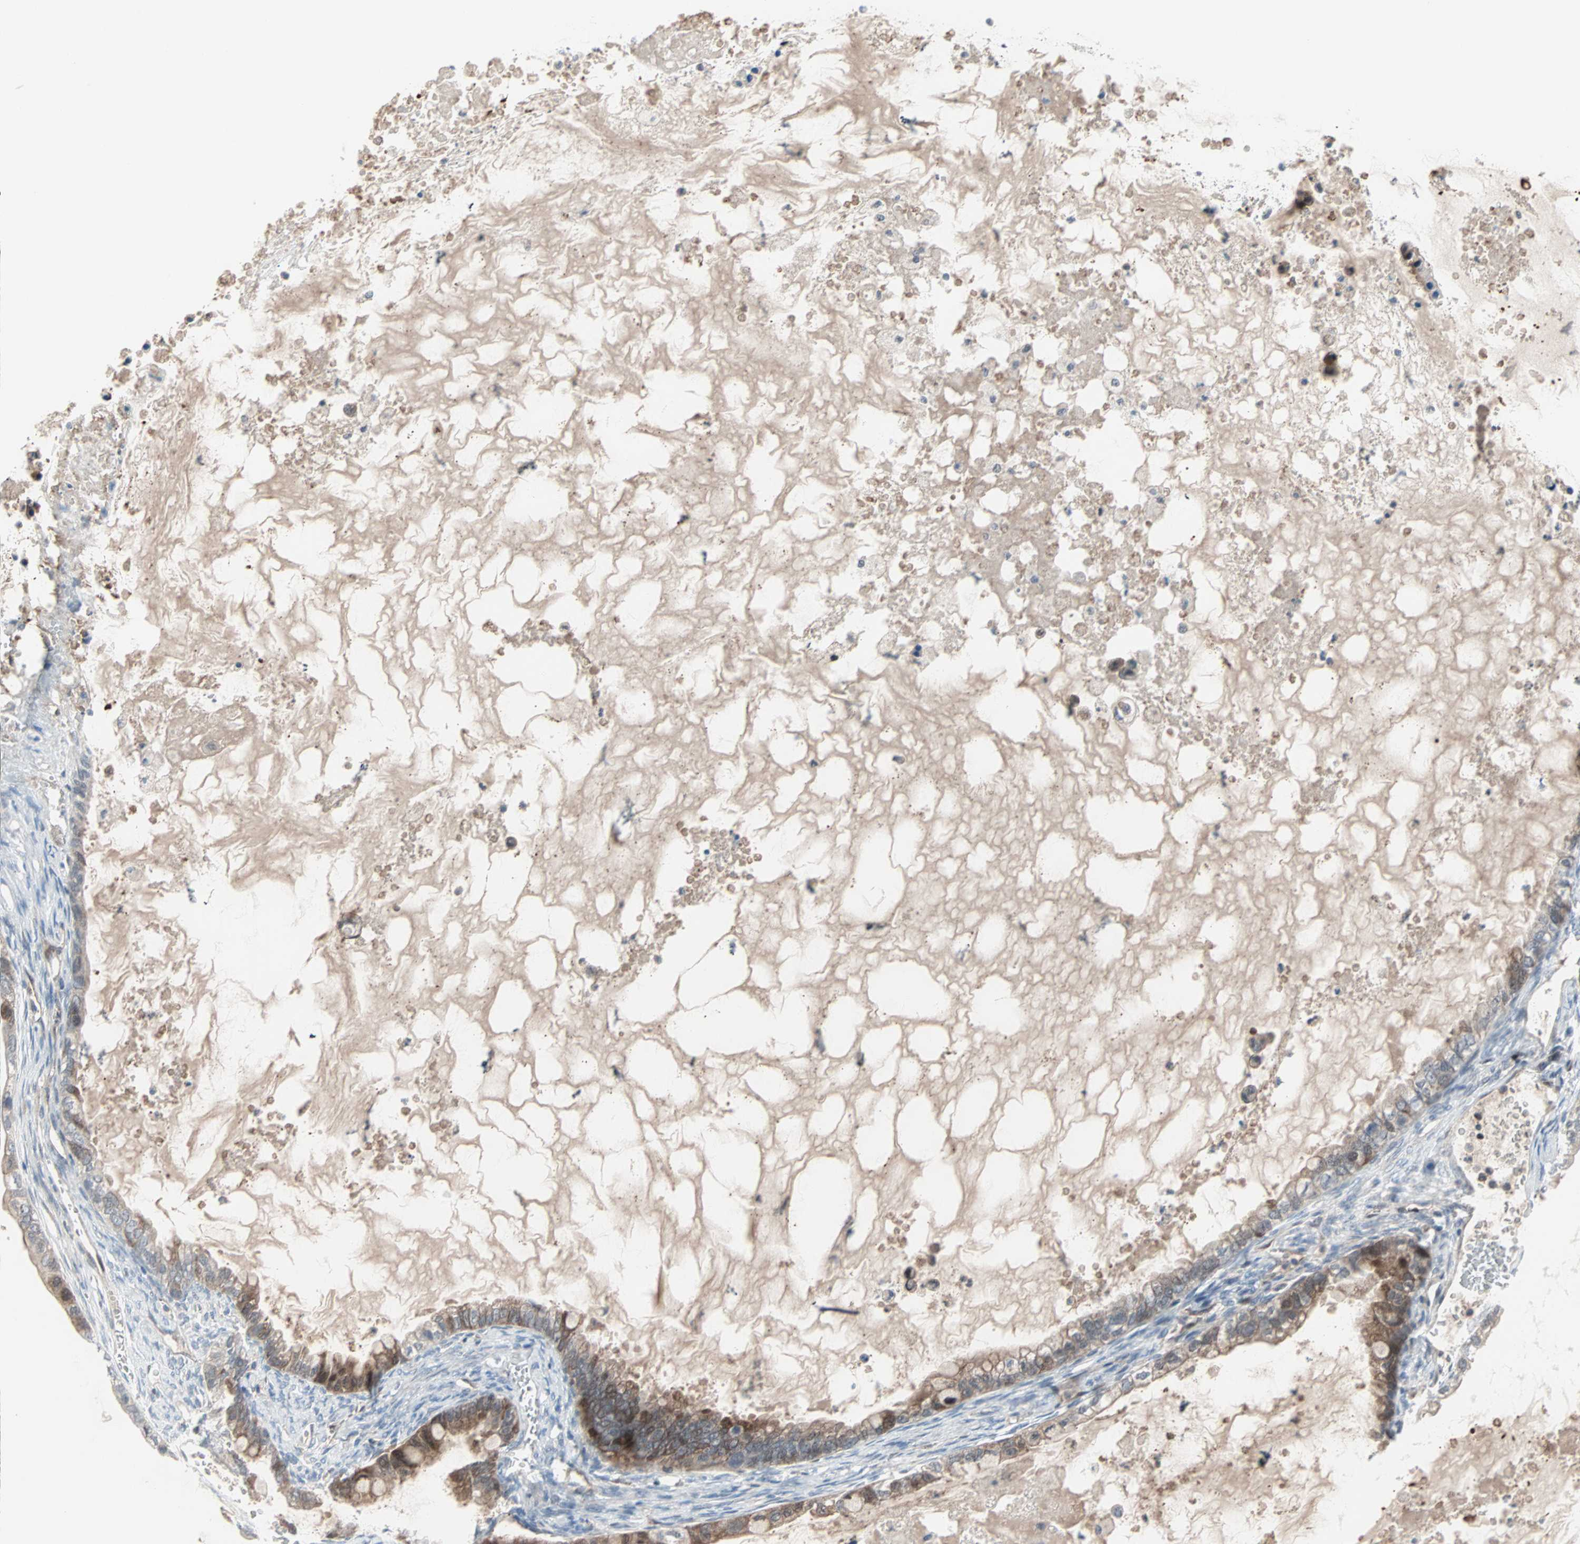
{"staining": {"intensity": "moderate", "quantity": "25%-75%", "location": "cytoplasmic/membranous,nuclear"}, "tissue": "ovarian cancer", "cell_type": "Tumor cells", "image_type": "cancer", "snomed": [{"axis": "morphology", "description": "Cystadenocarcinoma, mucinous, NOS"}, {"axis": "topography", "description": "Ovary"}], "caption": "This histopathology image exhibits ovarian mucinous cystadenocarcinoma stained with immunohistochemistry to label a protein in brown. The cytoplasmic/membranous and nuclear of tumor cells show moderate positivity for the protein. Nuclei are counter-stained blue.", "gene": "CASP3", "patient": {"sex": "female", "age": 80}}